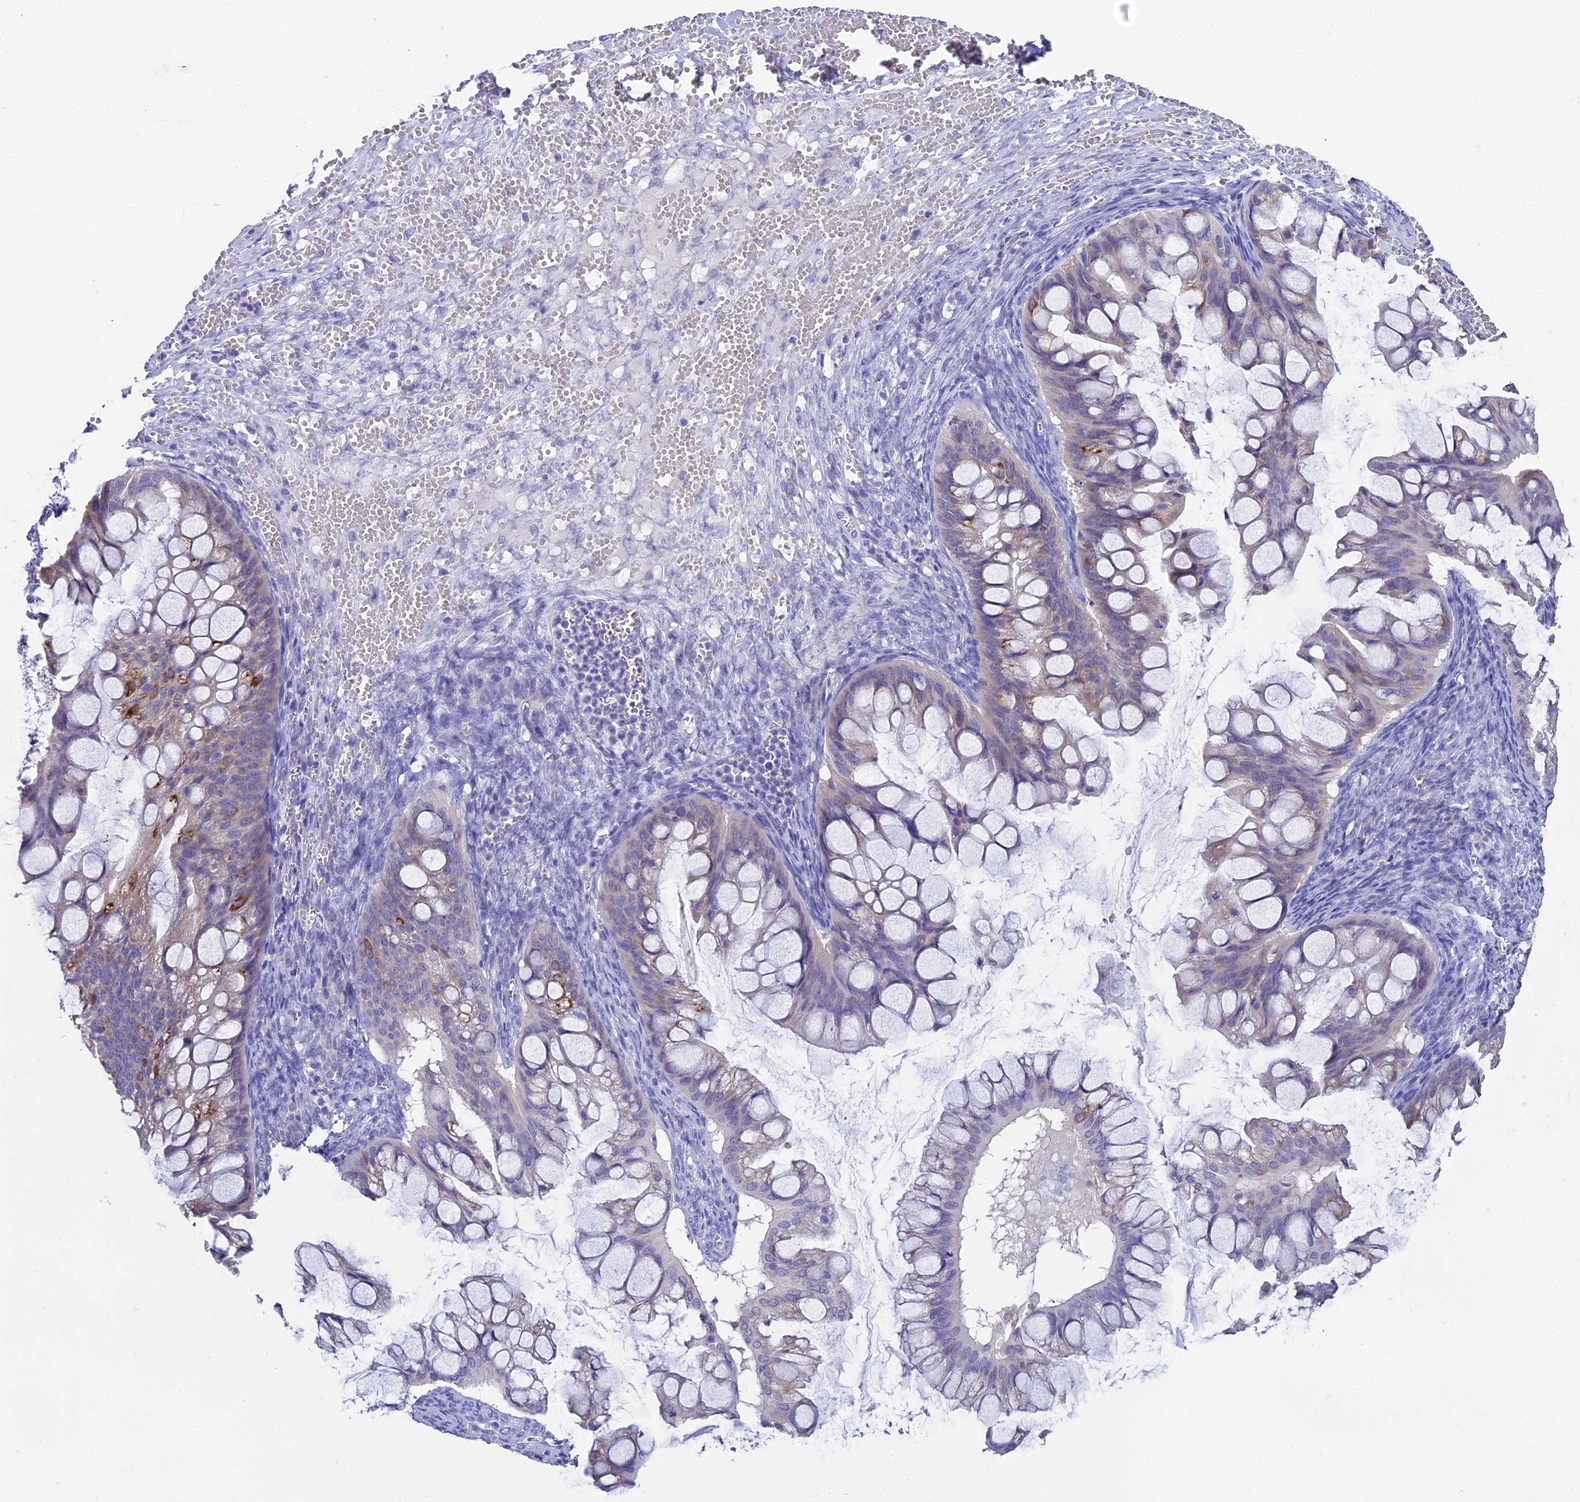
{"staining": {"intensity": "moderate", "quantity": "<25%", "location": "cytoplasmic/membranous"}, "tissue": "ovarian cancer", "cell_type": "Tumor cells", "image_type": "cancer", "snomed": [{"axis": "morphology", "description": "Cystadenocarcinoma, mucinous, NOS"}, {"axis": "topography", "description": "Ovary"}], "caption": "IHC (DAB) staining of human mucinous cystadenocarcinoma (ovarian) exhibits moderate cytoplasmic/membranous protein positivity in about <25% of tumor cells. (DAB (3,3'-diaminobenzidine) IHC with brightfield microscopy, high magnification).", "gene": "FKBP11", "patient": {"sex": "female", "age": 73}}